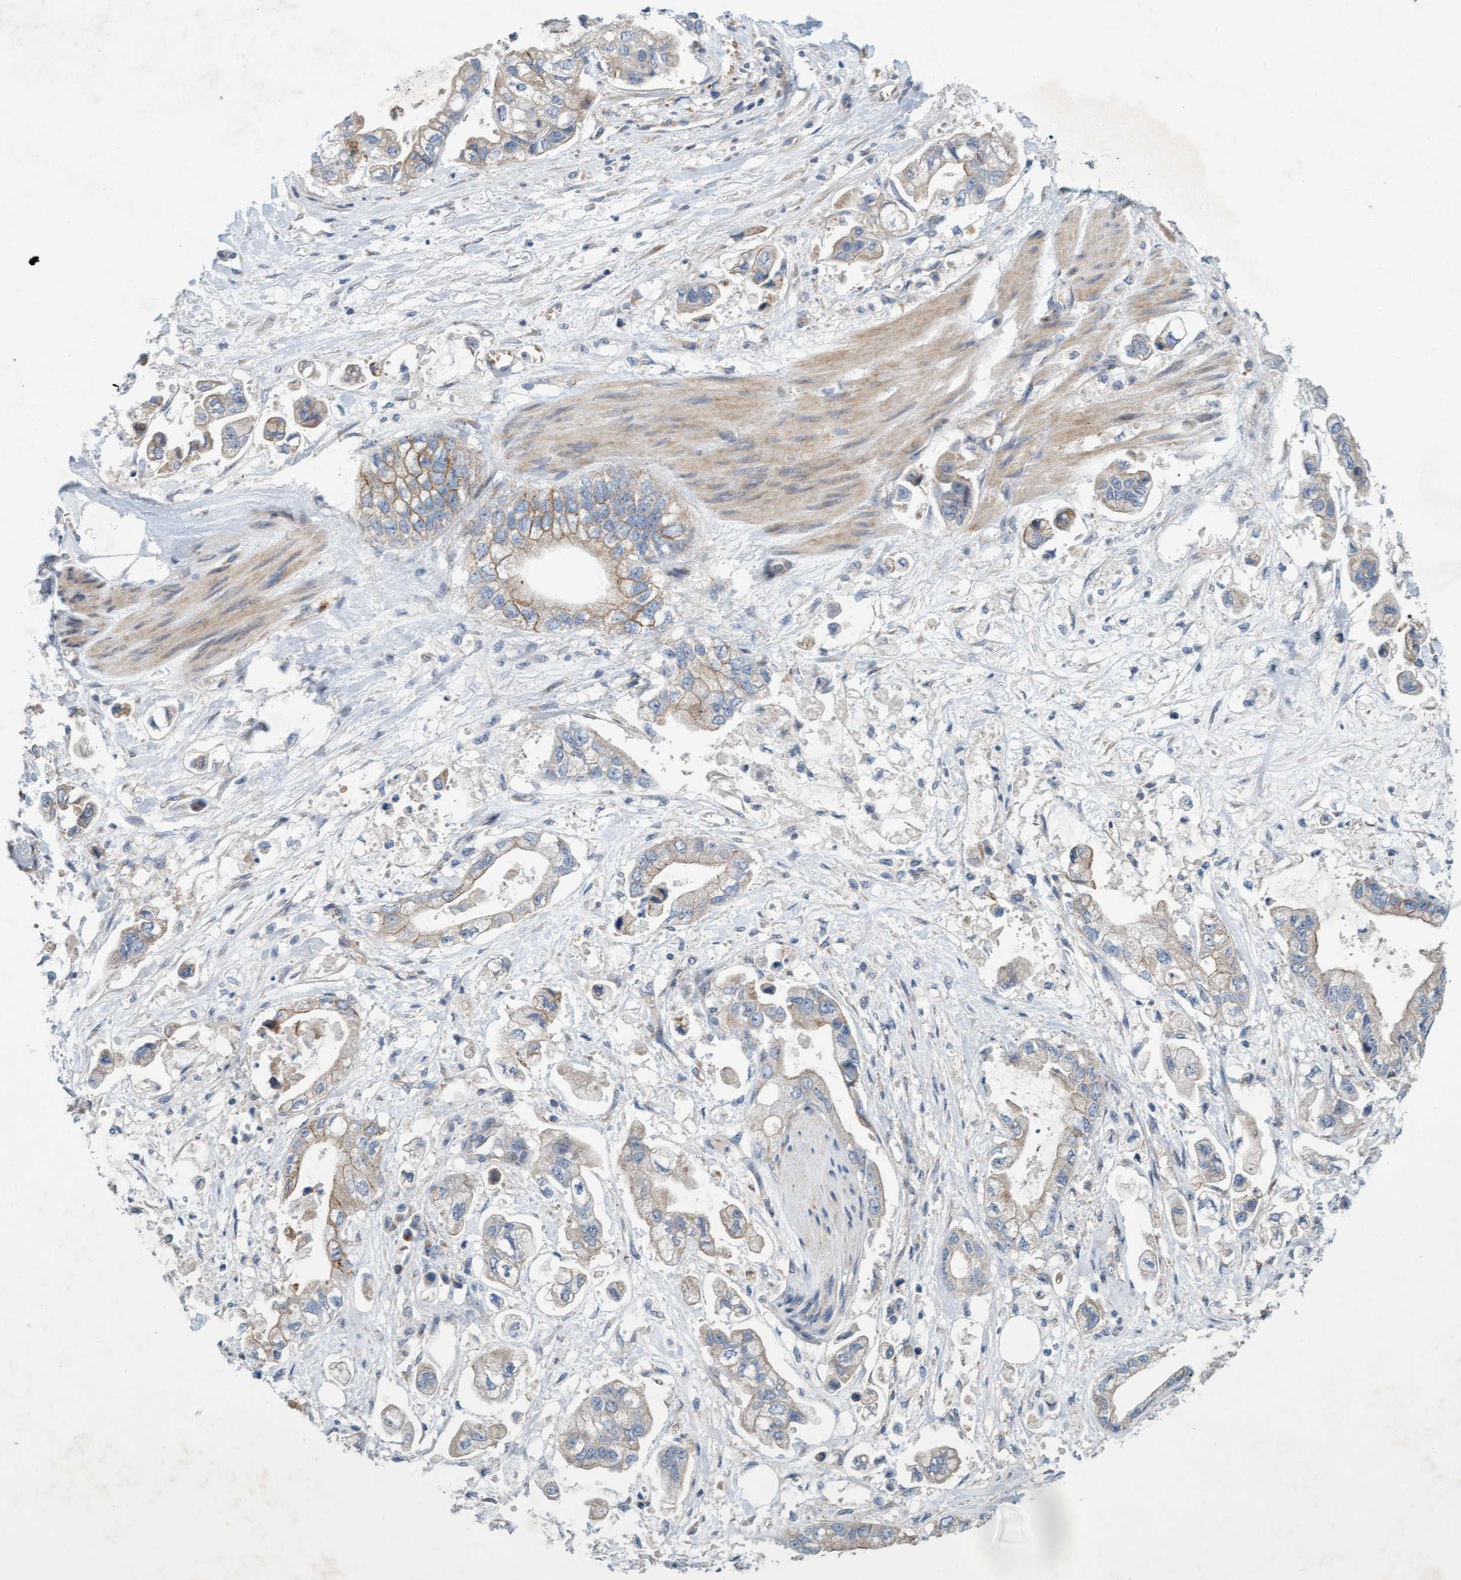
{"staining": {"intensity": "weak", "quantity": "25%-75%", "location": "cytoplasmic/membranous"}, "tissue": "stomach cancer", "cell_type": "Tumor cells", "image_type": "cancer", "snomed": [{"axis": "morphology", "description": "Normal tissue, NOS"}, {"axis": "morphology", "description": "Adenocarcinoma, NOS"}, {"axis": "topography", "description": "Stomach"}], "caption": "IHC image of neoplastic tissue: stomach adenocarcinoma stained using immunohistochemistry (IHC) displays low levels of weak protein expression localized specifically in the cytoplasmic/membranous of tumor cells, appearing as a cytoplasmic/membranous brown color.", "gene": "DDHD2", "patient": {"sex": "male", "age": 62}}